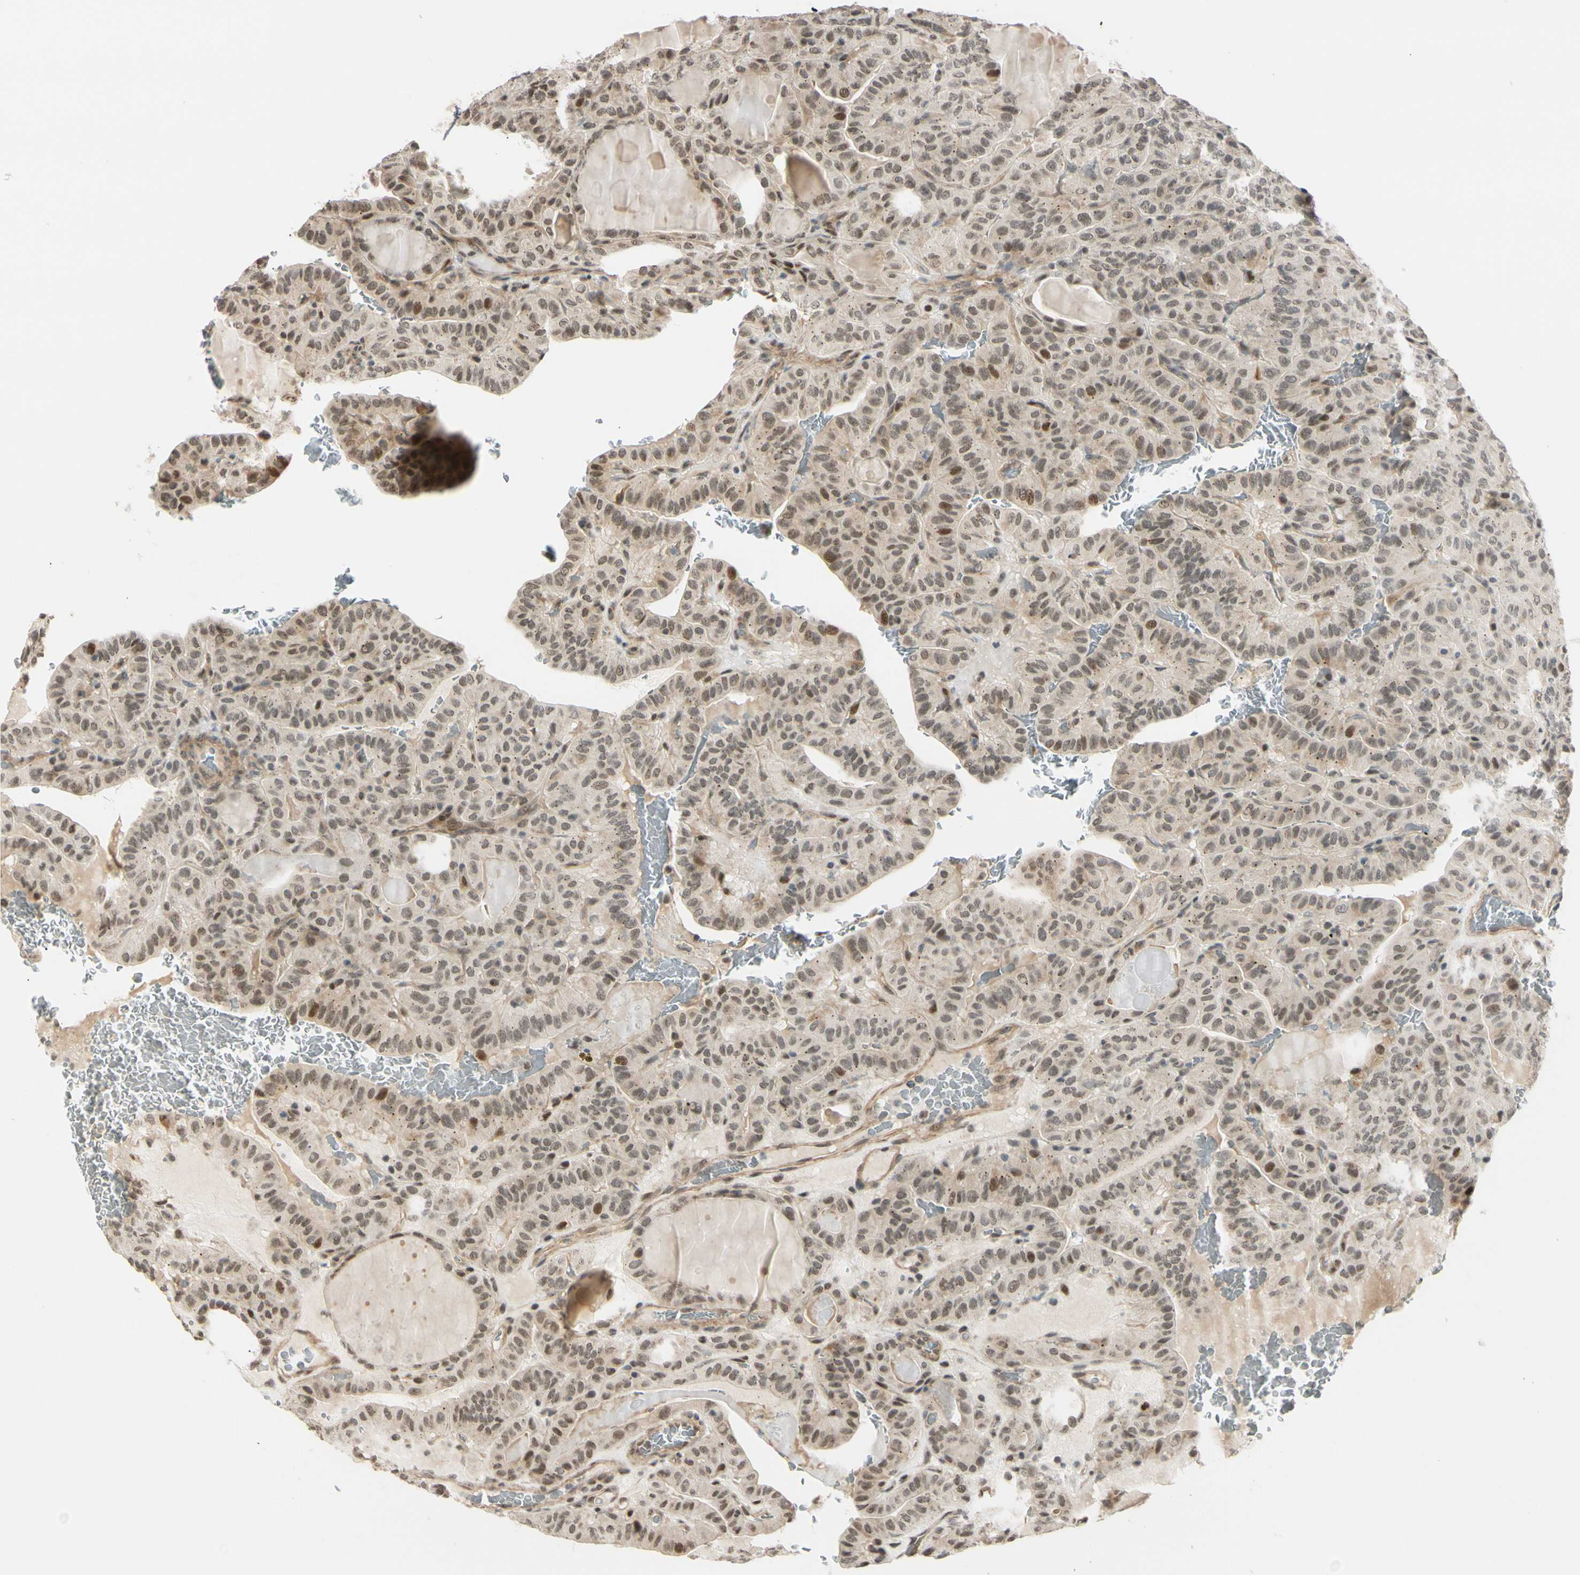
{"staining": {"intensity": "weak", "quantity": ">75%", "location": "nuclear"}, "tissue": "thyroid cancer", "cell_type": "Tumor cells", "image_type": "cancer", "snomed": [{"axis": "morphology", "description": "Papillary adenocarcinoma, NOS"}, {"axis": "topography", "description": "Thyroid gland"}], "caption": "High-power microscopy captured an immunohistochemistry histopathology image of thyroid cancer, revealing weak nuclear positivity in approximately >75% of tumor cells.", "gene": "SUFU", "patient": {"sex": "male", "age": 77}}